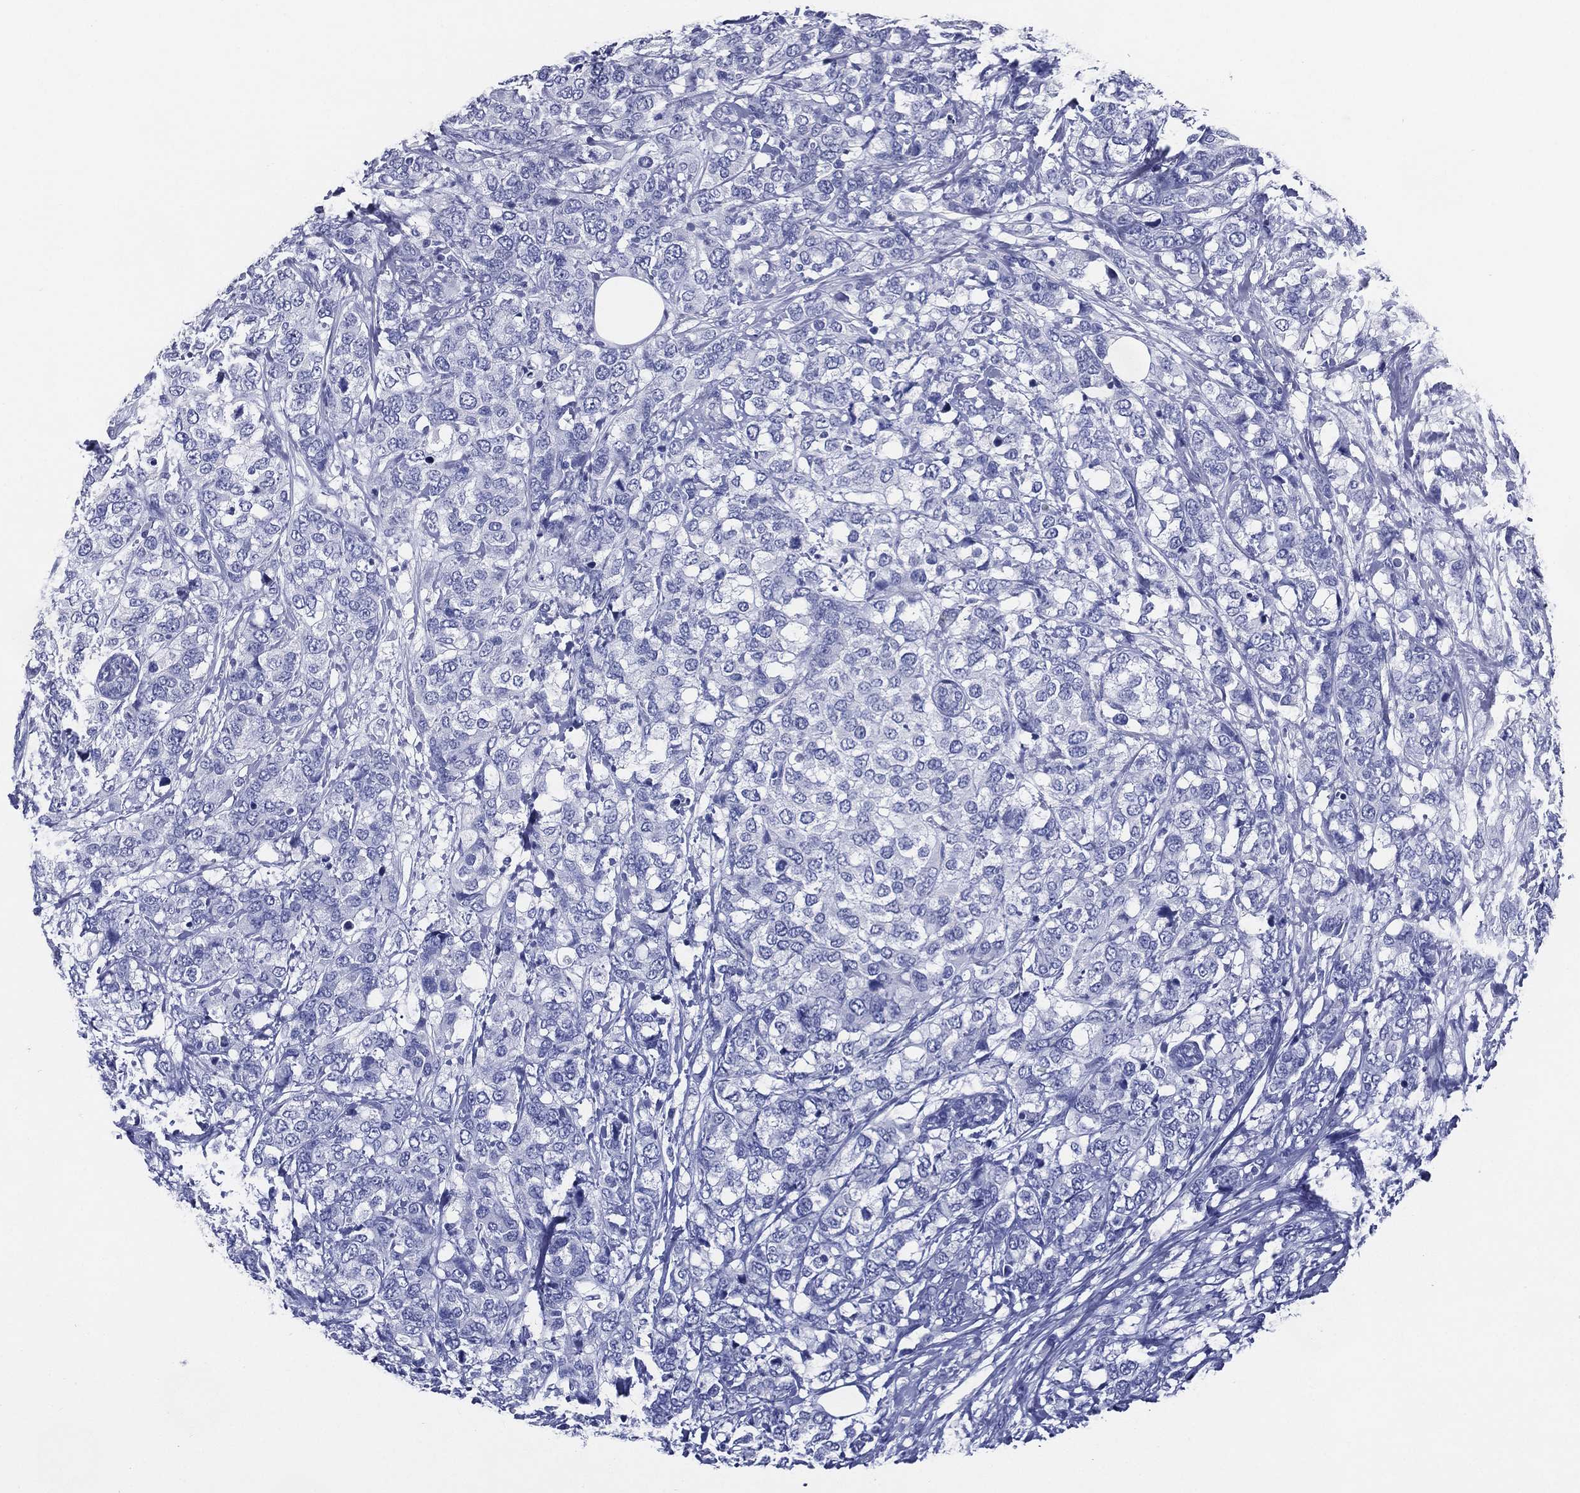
{"staining": {"intensity": "negative", "quantity": "none", "location": "none"}, "tissue": "breast cancer", "cell_type": "Tumor cells", "image_type": "cancer", "snomed": [{"axis": "morphology", "description": "Lobular carcinoma"}, {"axis": "topography", "description": "Breast"}], "caption": "Human breast cancer (lobular carcinoma) stained for a protein using IHC reveals no expression in tumor cells.", "gene": "ACE2", "patient": {"sex": "female", "age": 59}}